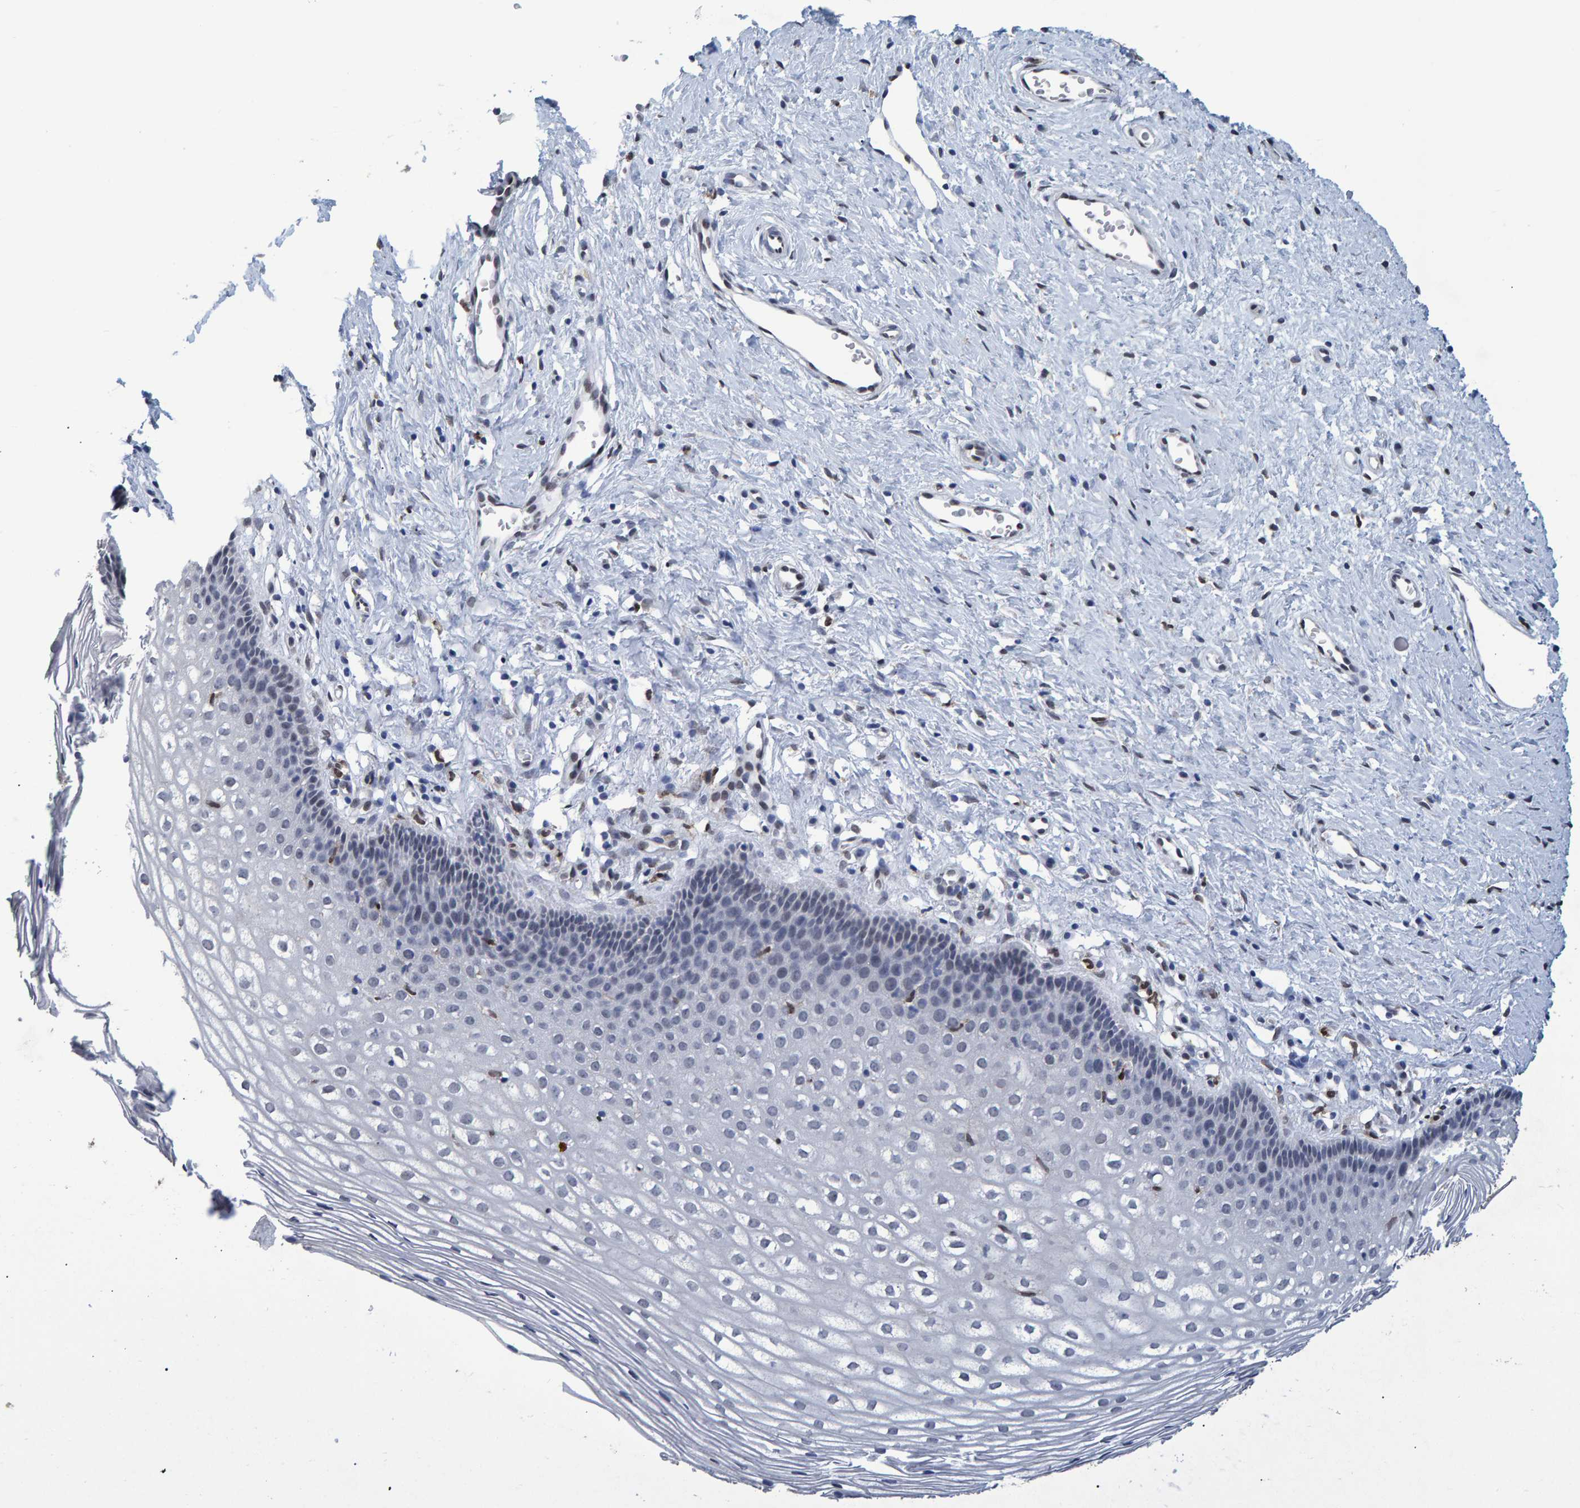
{"staining": {"intensity": "negative", "quantity": "none", "location": "none"}, "tissue": "cervix", "cell_type": "Glandular cells", "image_type": "normal", "snomed": [{"axis": "morphology", "description": "Normal tissue, NOS"}, {"axis": "topography", "description": "Cervix"}], "caption": "This is an immunohistochemistry photomicrograph of benign cervix. There is no positivity in glandular cells.", "gene": "QKI", "patient": {"sex": "female", "age": 27}}